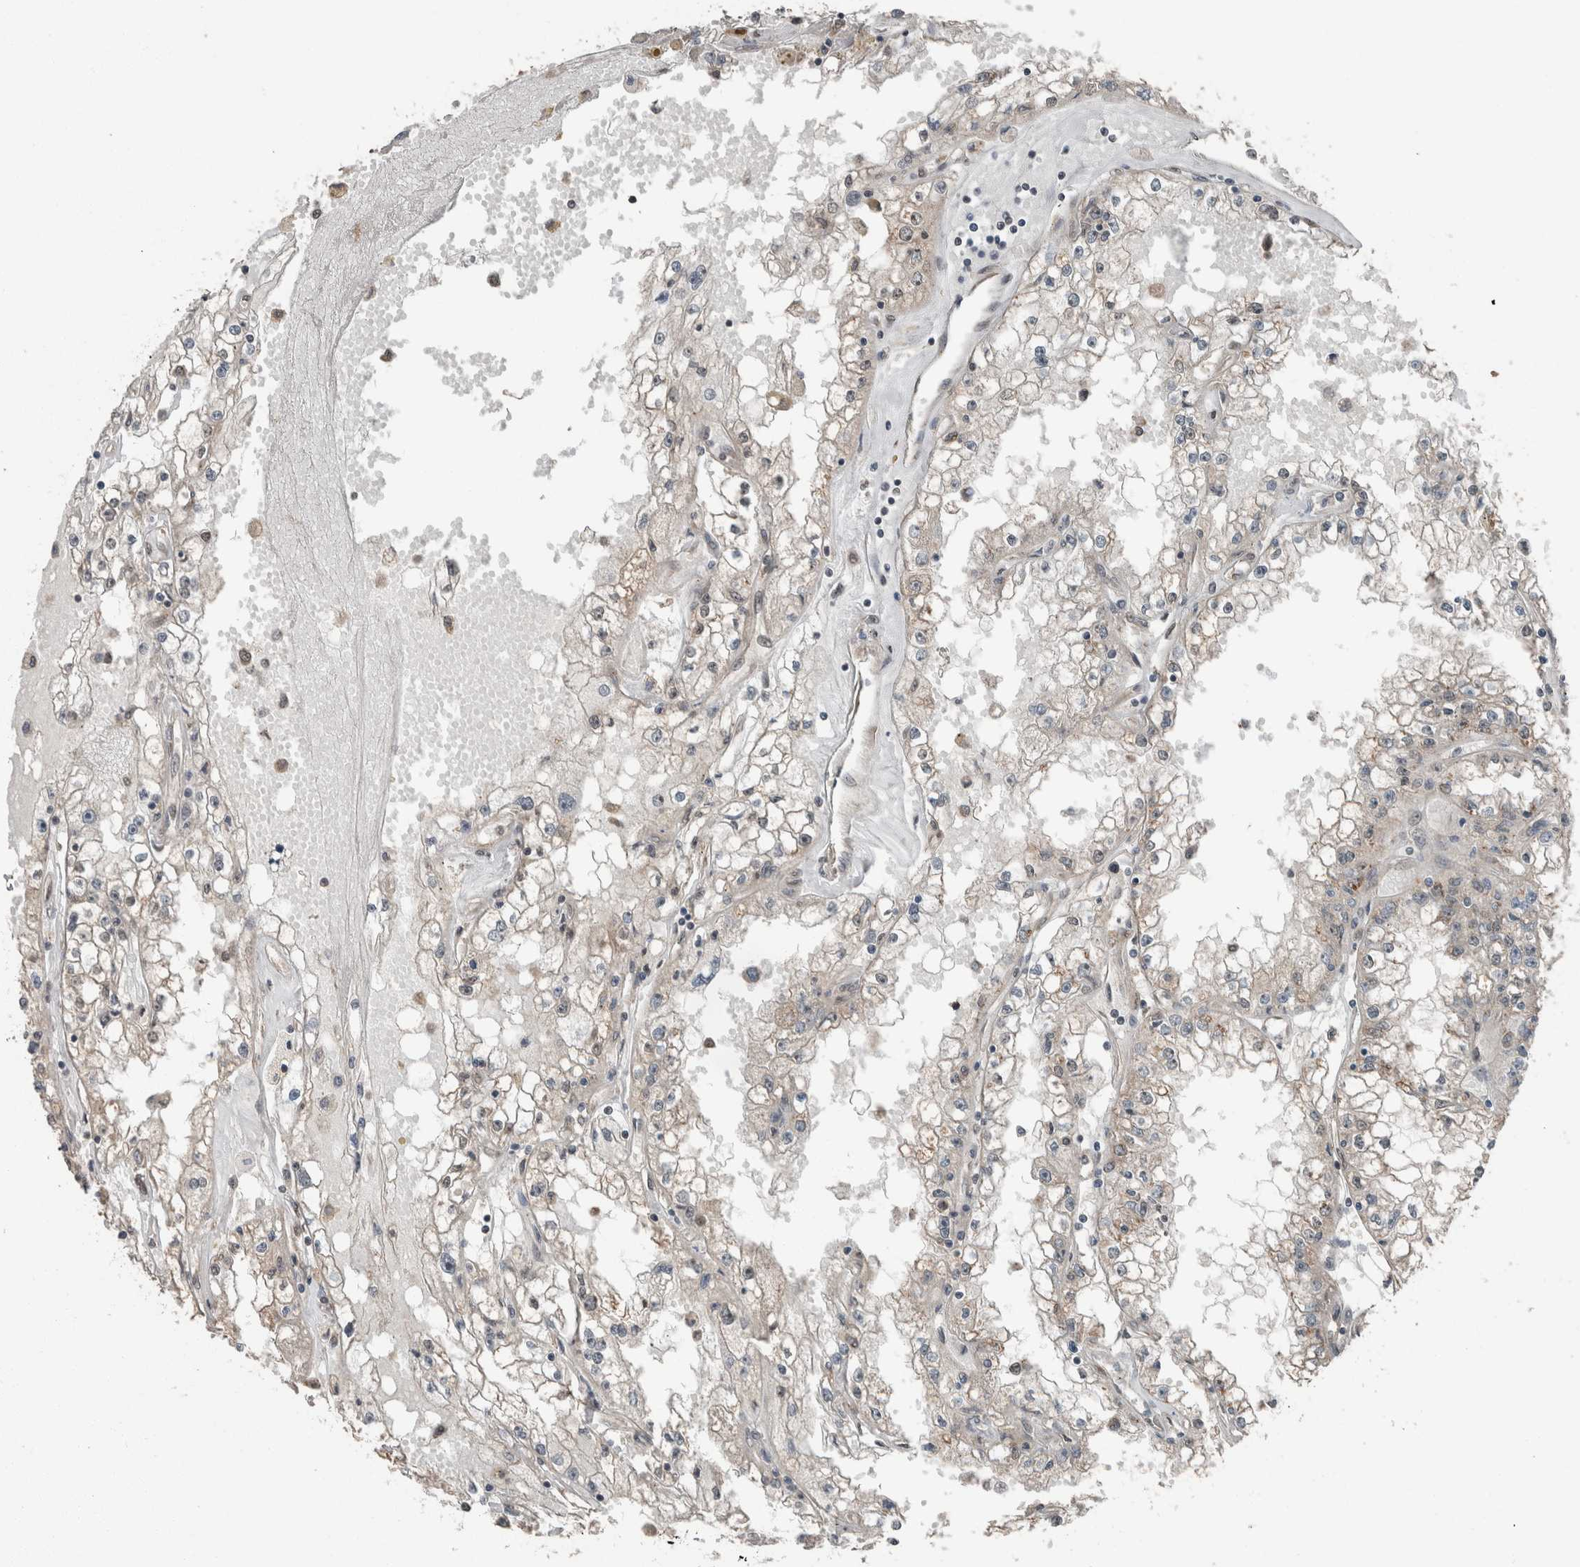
{"staining": {"intensity": "weak", "quantity": "<25%", "location": "cytoplasmic/membranous"}, "tissue": "renal cancer", "cell_type": "Tumor cells", "image_type": "cancer", "snomed": [{"axis": "morphology", "description": "Adenocarcinoma, NOS"}, {"axis": "topography", "description": "Kidney"}], "caption": "Adenocarcinoma (renal) was stained to show a protein in brown. There is no significant expression in tumor cells.", "gene": "MYO1E", "patient": {"sex": "male", "age": 56}}